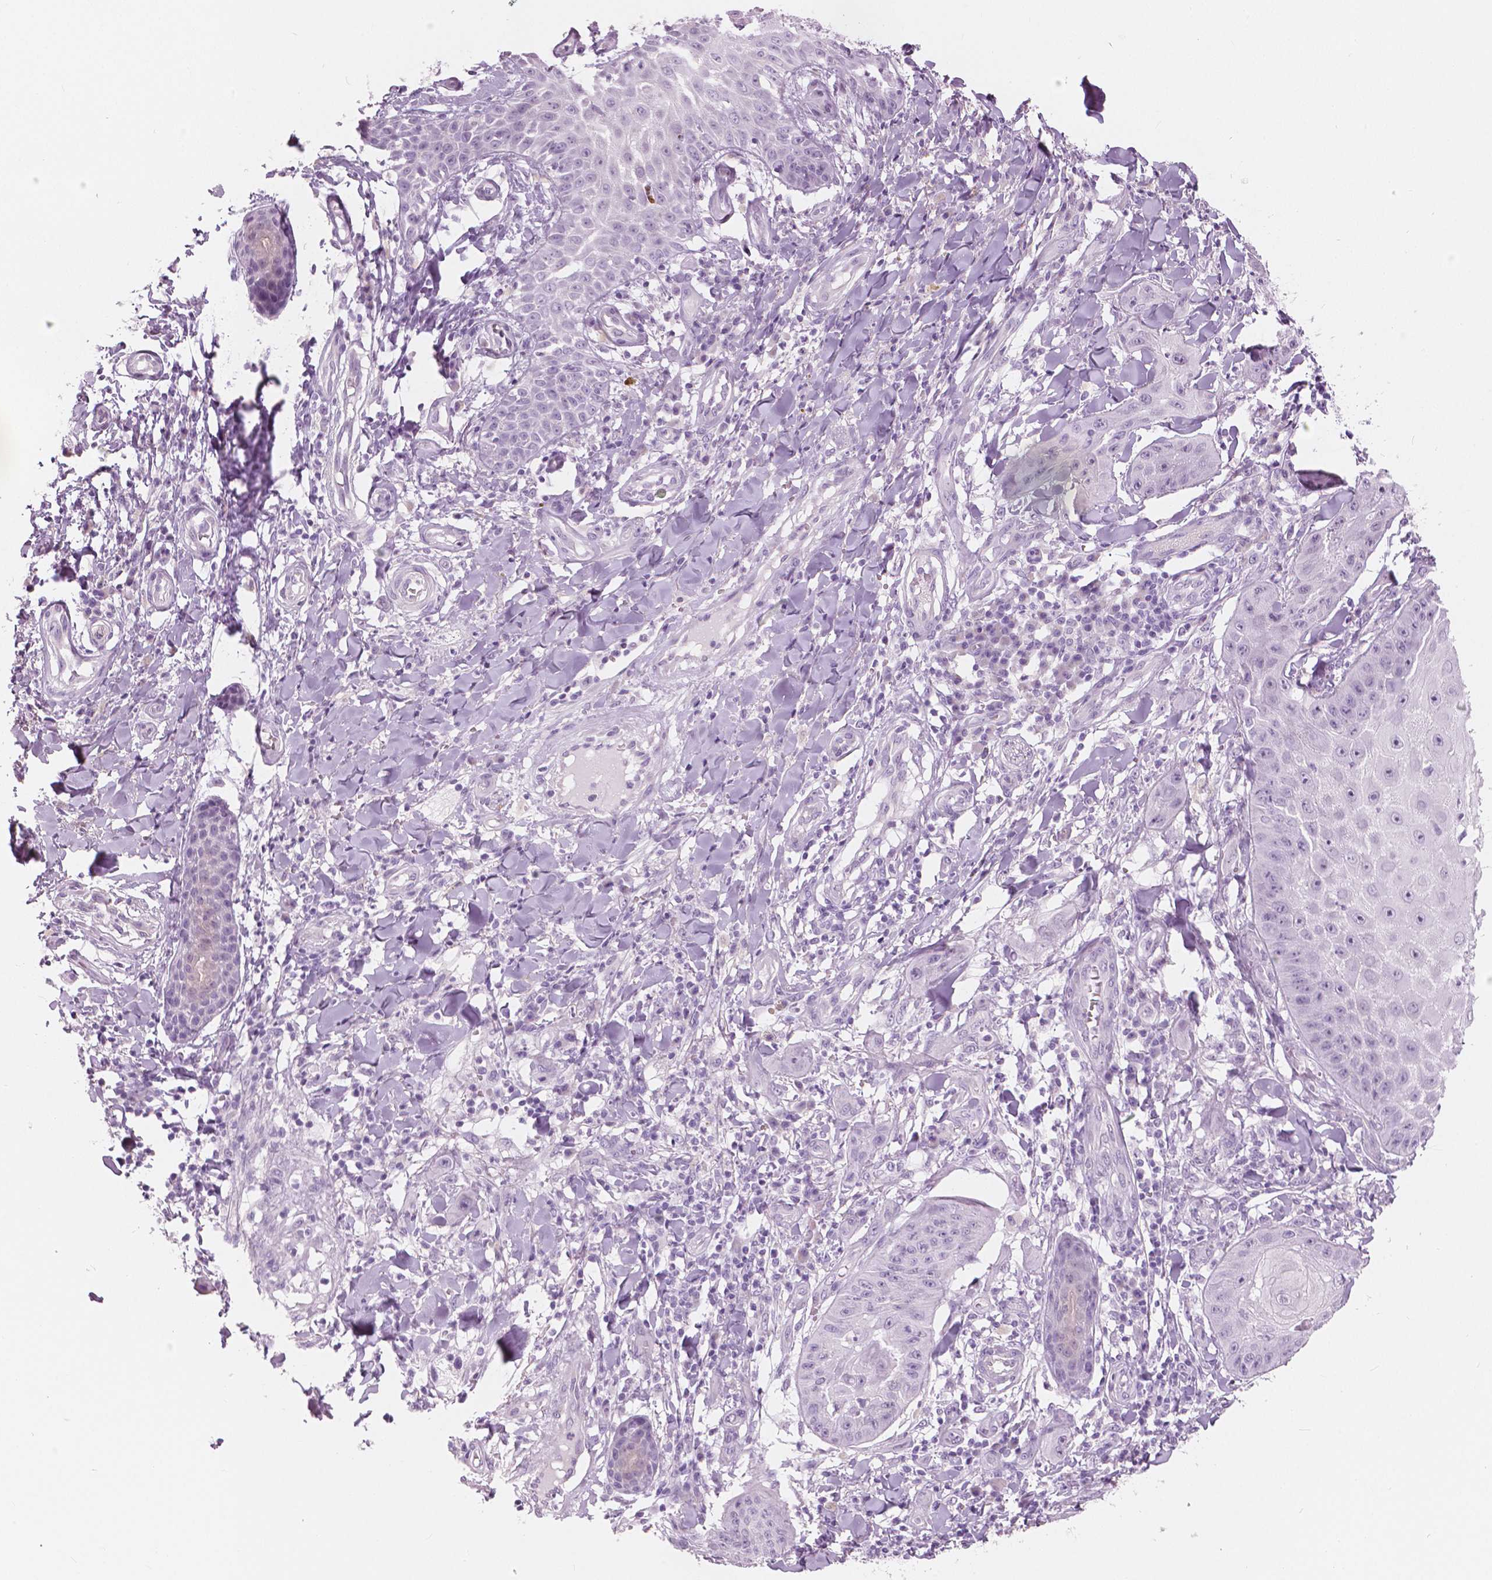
{"staining": {"intensity": "negative", "quantity": "none", "location": "none"}, "tissue": "skin cancer", "cell_type": "Tumor cells", "image_type": "cancer", "snomed": [{"axis": "morphology", "description": "Squamous cell carcinoma, NOS"}, {"axis": "topography", "description": "Skin"}], "caption": "An immunohistochemistry (IHC) image of skin cancer (squamous cell carcinoma) is shown. There is no staining in tumor cells of skin cancer (squamous cell carcinoma).", "gene": "A4GNT", "patient": {"sex": "male", "age": 70}}